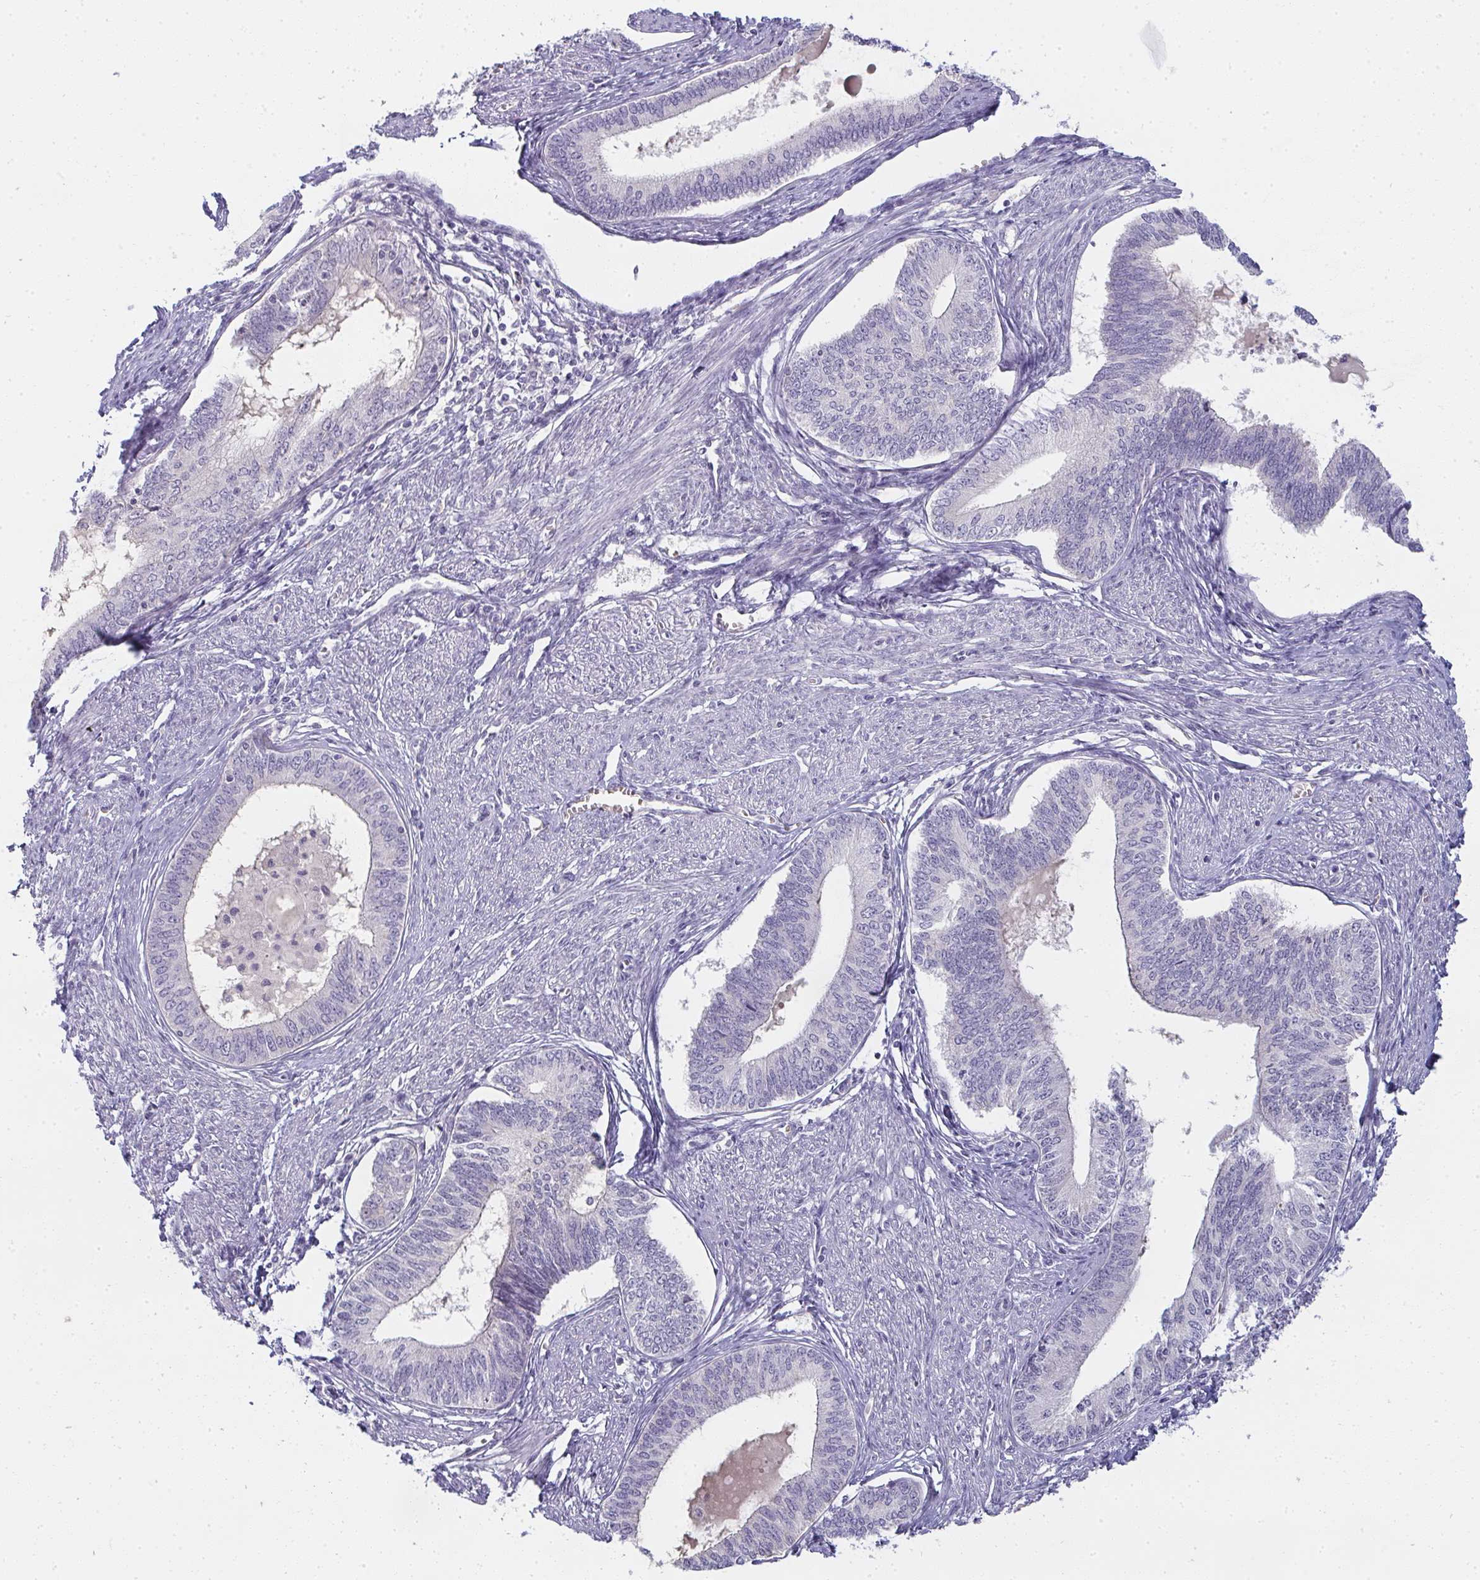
{"staining": {"intensity": "negative", "quantity": "none", "location": "none"}, "tissue": "endometrial cancer", "cell_type": "Tumor cells", "image_type": "cancer", "snomed": [{"axis": "morphology", "description": "Adenocarcinoma, NOS"}, {"axis": "topography", "description": "Endometrium"}], "caption": "Endometrial cancer (adenocarcinoma) stained for a protein using immunohistochemistry (IHC) shows no expression tumor cells.", "gene": "SHB", "patient": {"sex": "female", "age": 68}}